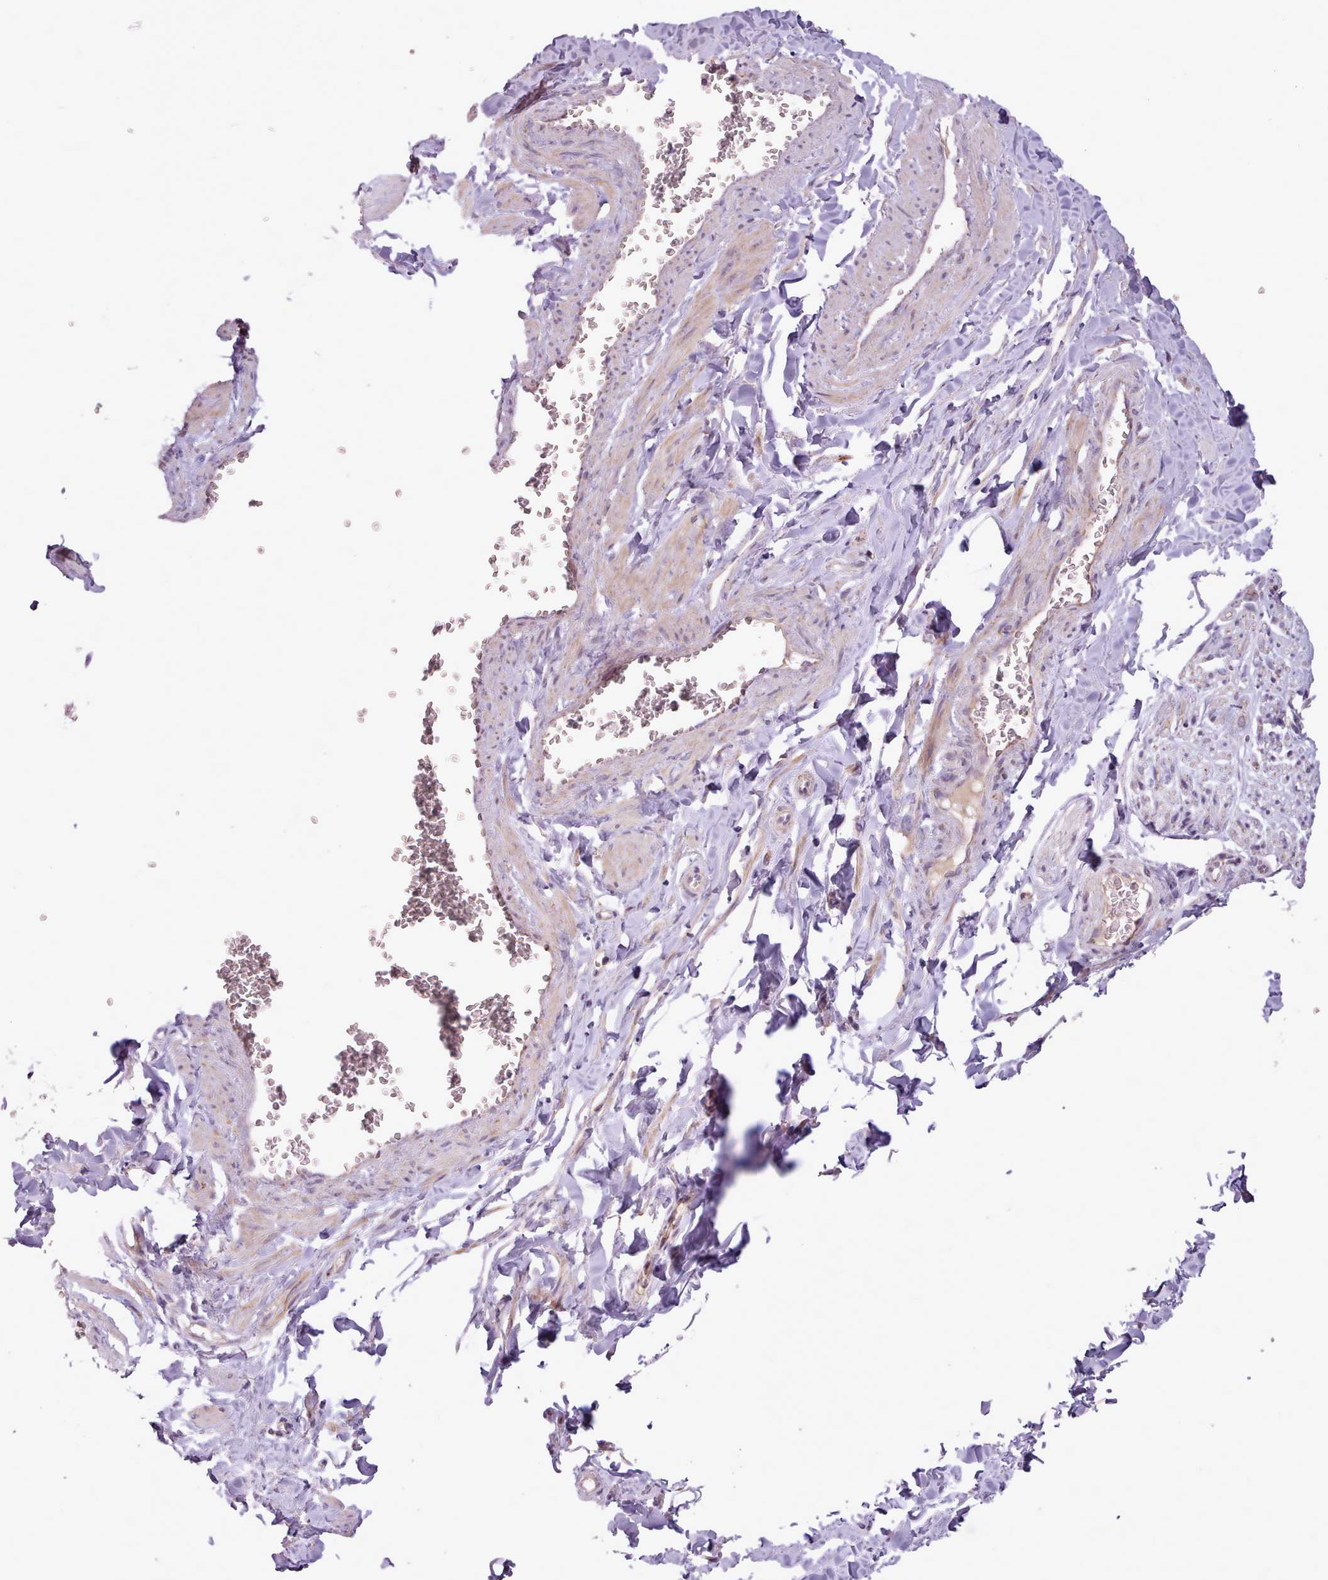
{"staining": {"intensity": "weak", "quantity": "<25%", "location": "cytoplasmic/membranous"}, "tissue": "adipose tissue", "cell_type": "Adipocytes", "image_type": "normal", "snomed": [{"axis": "morphology", "description": "Normal tissue, NOS"}, {"axis": "topography", "description": "Soft tissue"}, {"axis": "topography", "description": "Adipose tissue"}, {"axis": "topography", "description": "Vascular tissue"}, {"axis": "topography", "description": "Peripheral nerve tissue"}], "caption": "Adipocytes show no significant expression in unremarkable adipose tissue. Nuclei are stained in blue.", "gene": "LIN7C", "patient": {"sex": "male", "age": 46}}